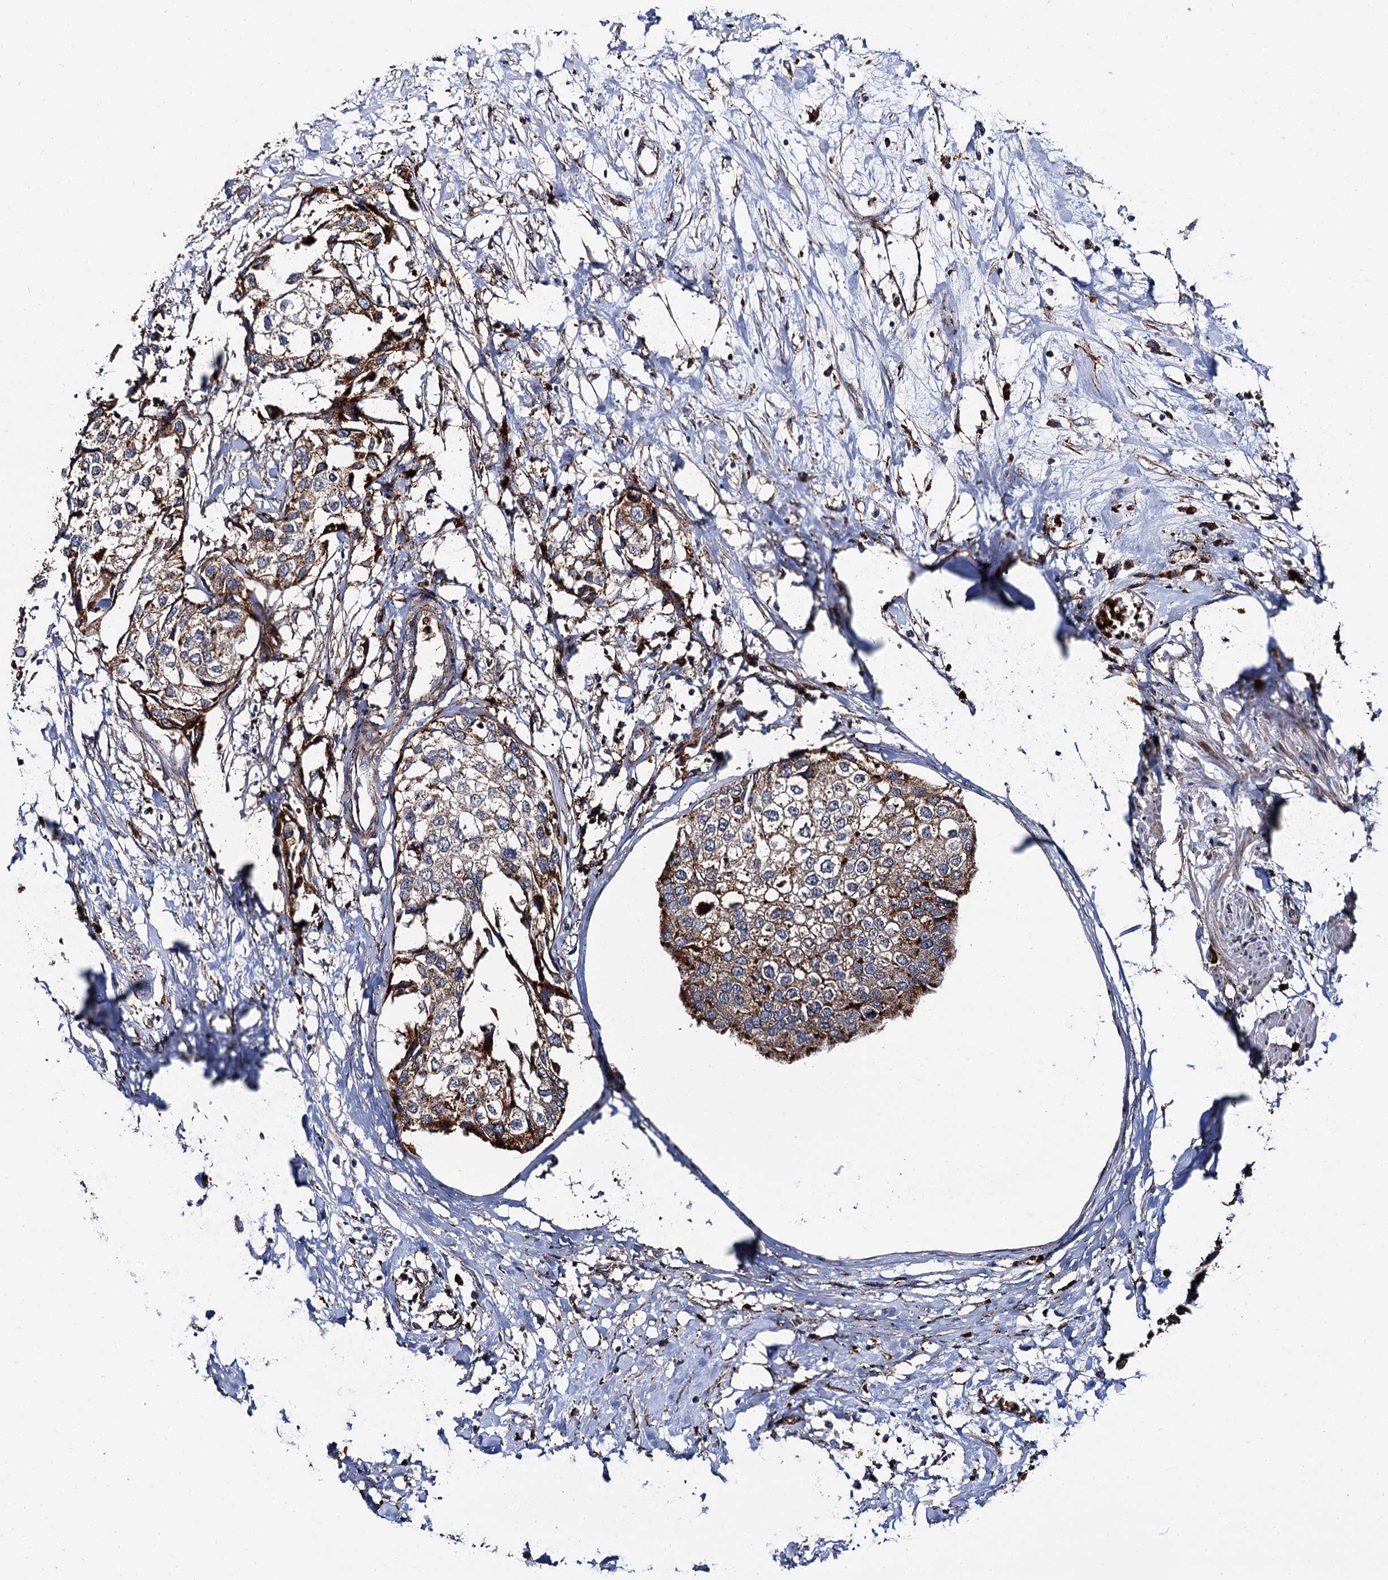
{"staining": {"intensity": "moderate", "quantity": ">75%", "location": "cytoplasmic/membranous"}, "tissue": "urothelial cancer", "cell_type": "Tumor cells", "image_type": "cancer", "snomed": [{"axis": "morphology", "description": "Urothelial carcinoma, High grade"}, {"axis": "topography", "description": "Urinary bladder"}], "caption": "Immunohistochemistry of urothelial carcinoma (high-grade) shows medium levels of moderate cytoplasmic/membranous staining in approximately >75% of tumor cells.", "gene": "GBA1", "patient": {"sex": "male", "age": 64}}